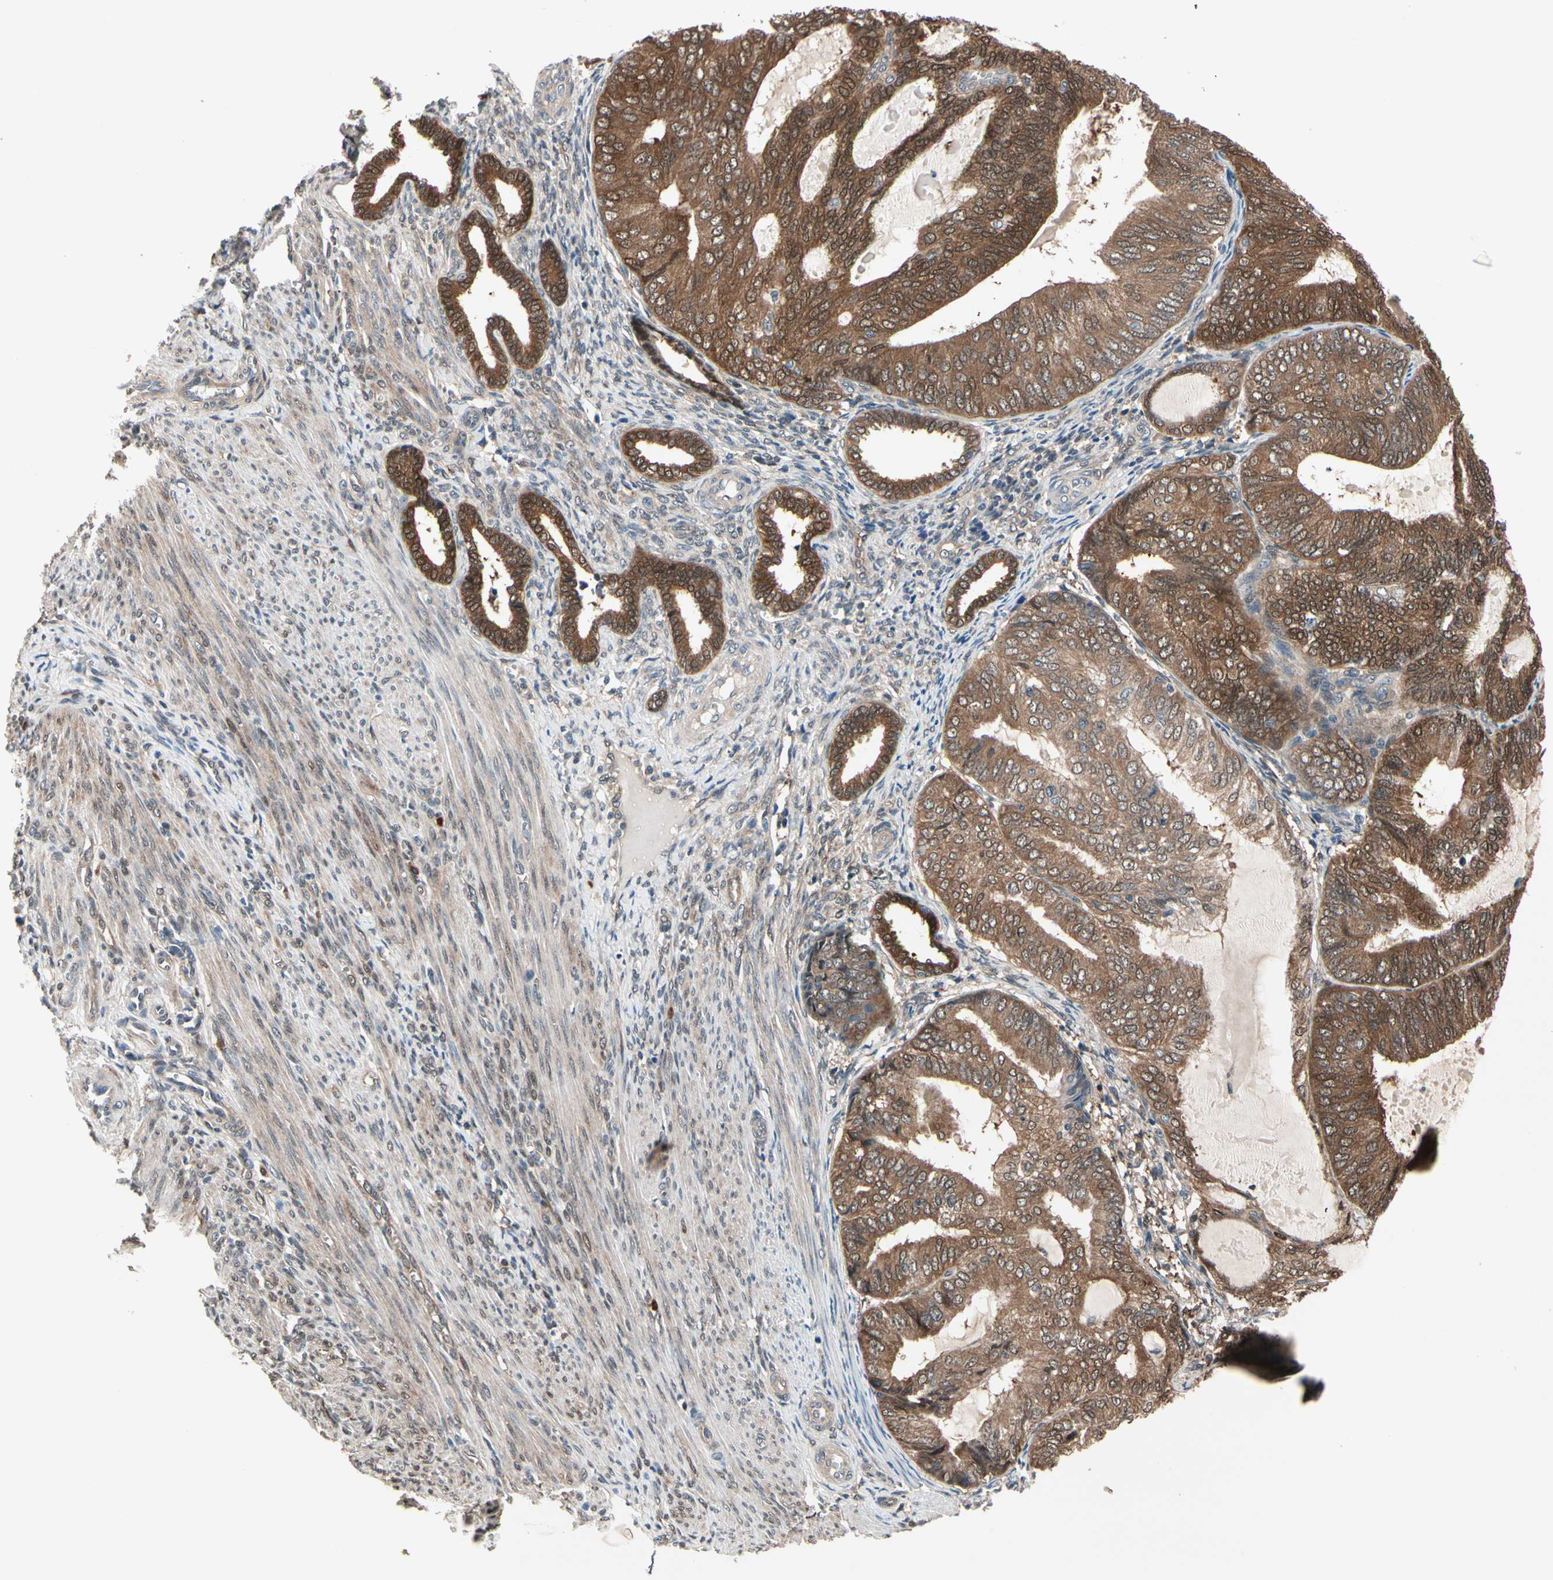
{"staining": {"intensity": "moderate", "quantity": ">75%", "location": "cytoplasmic/membranous,nuclear"}, "tissue": "endometrial cancer", "cell_type": "Tumor cells", "image_type": "cancer", "snomed": [{"axis": "morphology", "description": "Adenocarcinoma, NOS"}, {"axis": "topography", "description": "Endometrium"}], "caption": "Endometrial adenocarcinoma stained with a protein marker shows moderate staining in tumor cells.", "gene": "PRDX6", "patient": {"sex": "female", "age": 81}}